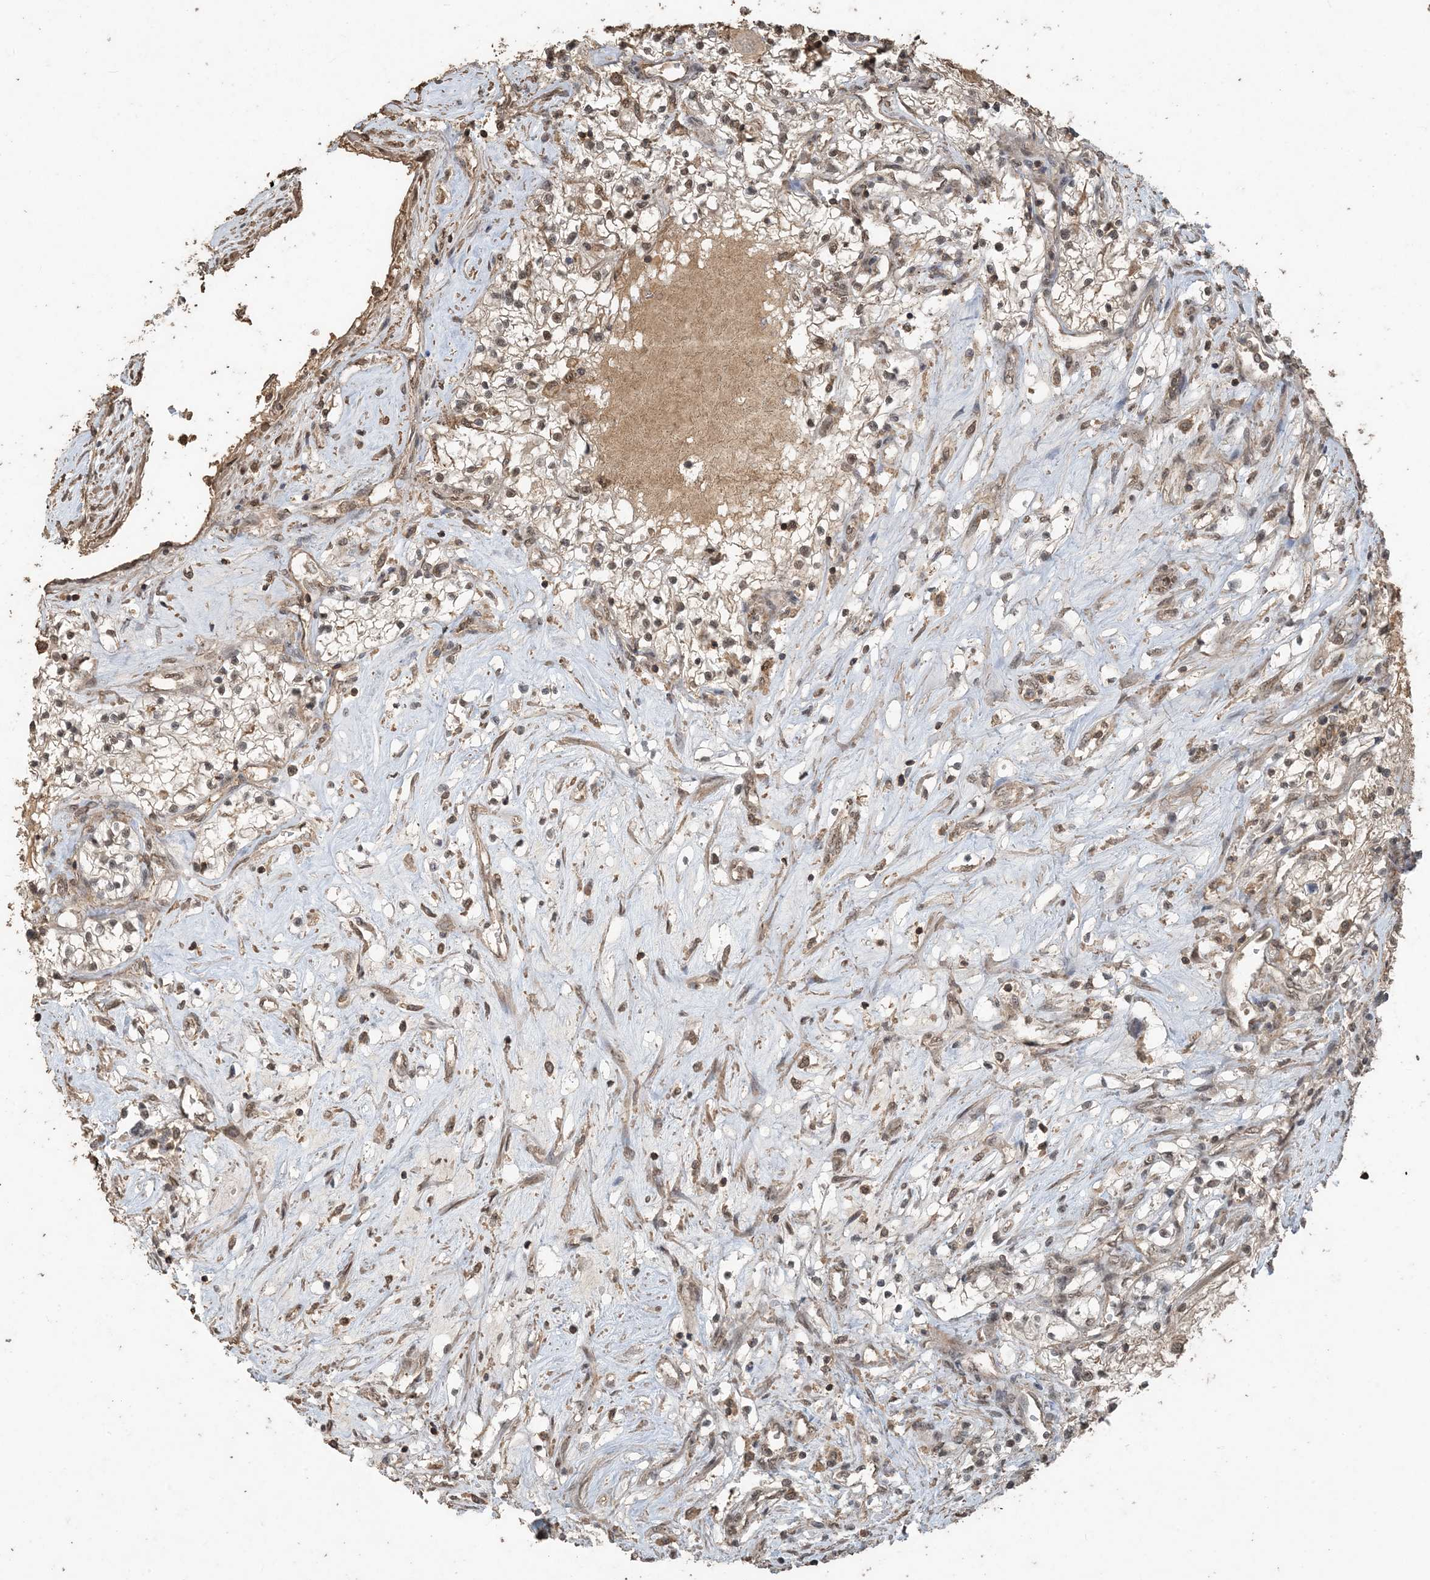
{"staining": {"intensity": "moderate", "quantity": "<25%", "location": "nuclear"}, "tissue": "renal cancer", "cell_type": "Tumor cells", "image_type": "cancer", "snomed": [{"axis": "morphology", "description": "Normal tissue, NOS"}, {"axis": "morphology", "description": "Adenocarcinoma, NOS"}, {"axis": "topography", "description": "Kidney"}], "caption": "This is a micrograph of IHC staining of renal cancer (adenocarcinoma), which shows moderate positivity in the nuclear of tumor cells.", "gene": "ZC3H12A", "patient": {"sex": "male", "age": 68}}